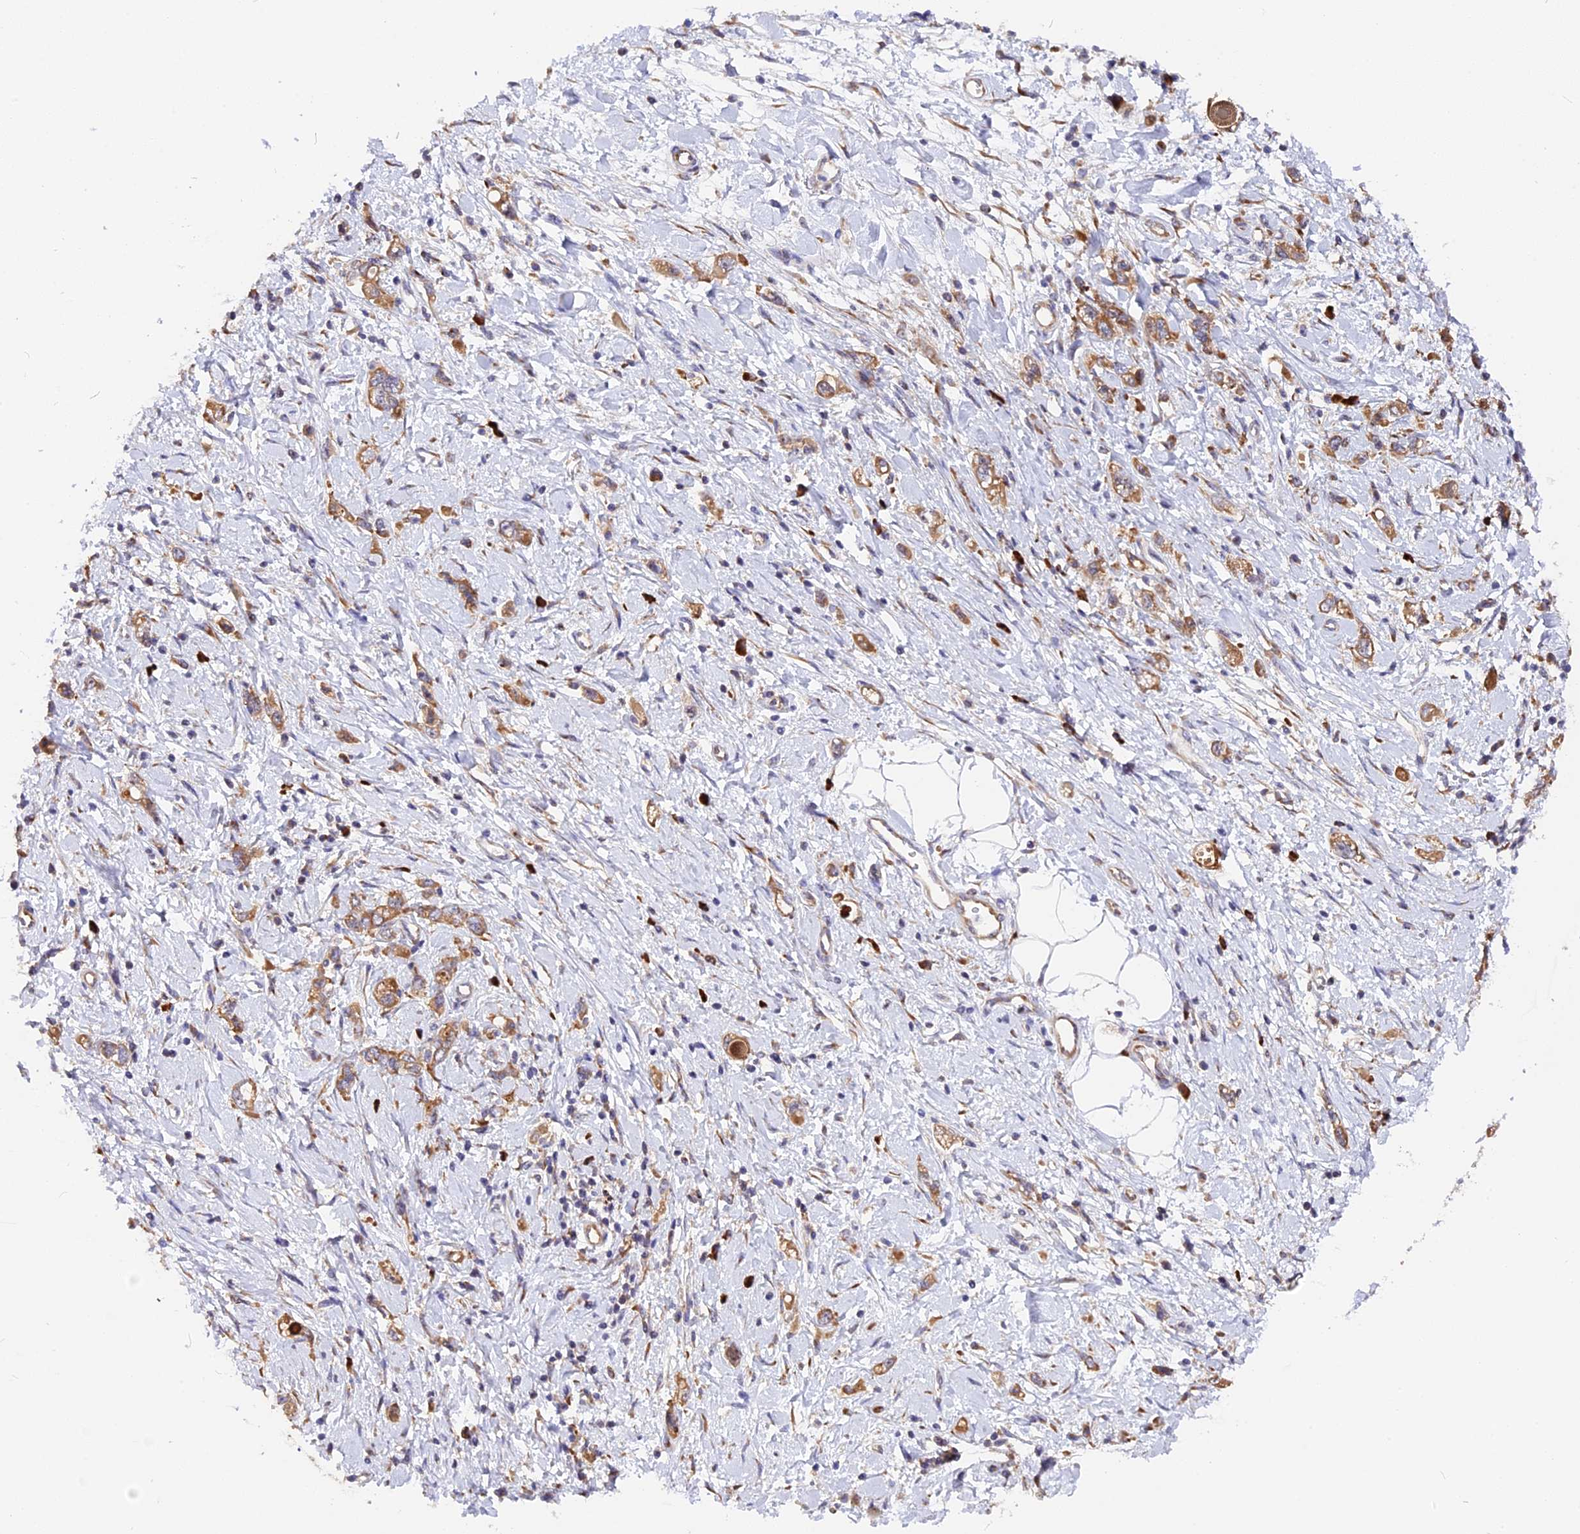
{"staining": {"intensity": "moderate", "quantity": ">75%", "location": "cytoplasmic/membranous"}, "tissue": "stomach cancer", "cell_type": "Tumor cells", "image_type": "cancer", "snomed": [{"axis": "morphology", "description": "Adenocarcinoma, NOS"}, {"axis": "topography", "description": "Stomach"}], "caption": "Protein staining of adenocarcinoma (stomach) tissue reveals moderate cytoplasmic/membranous positivity in about >75% of tumor cells.", "gene": "GNPTAB", "patient": {"sex": "female", "age": 76}}